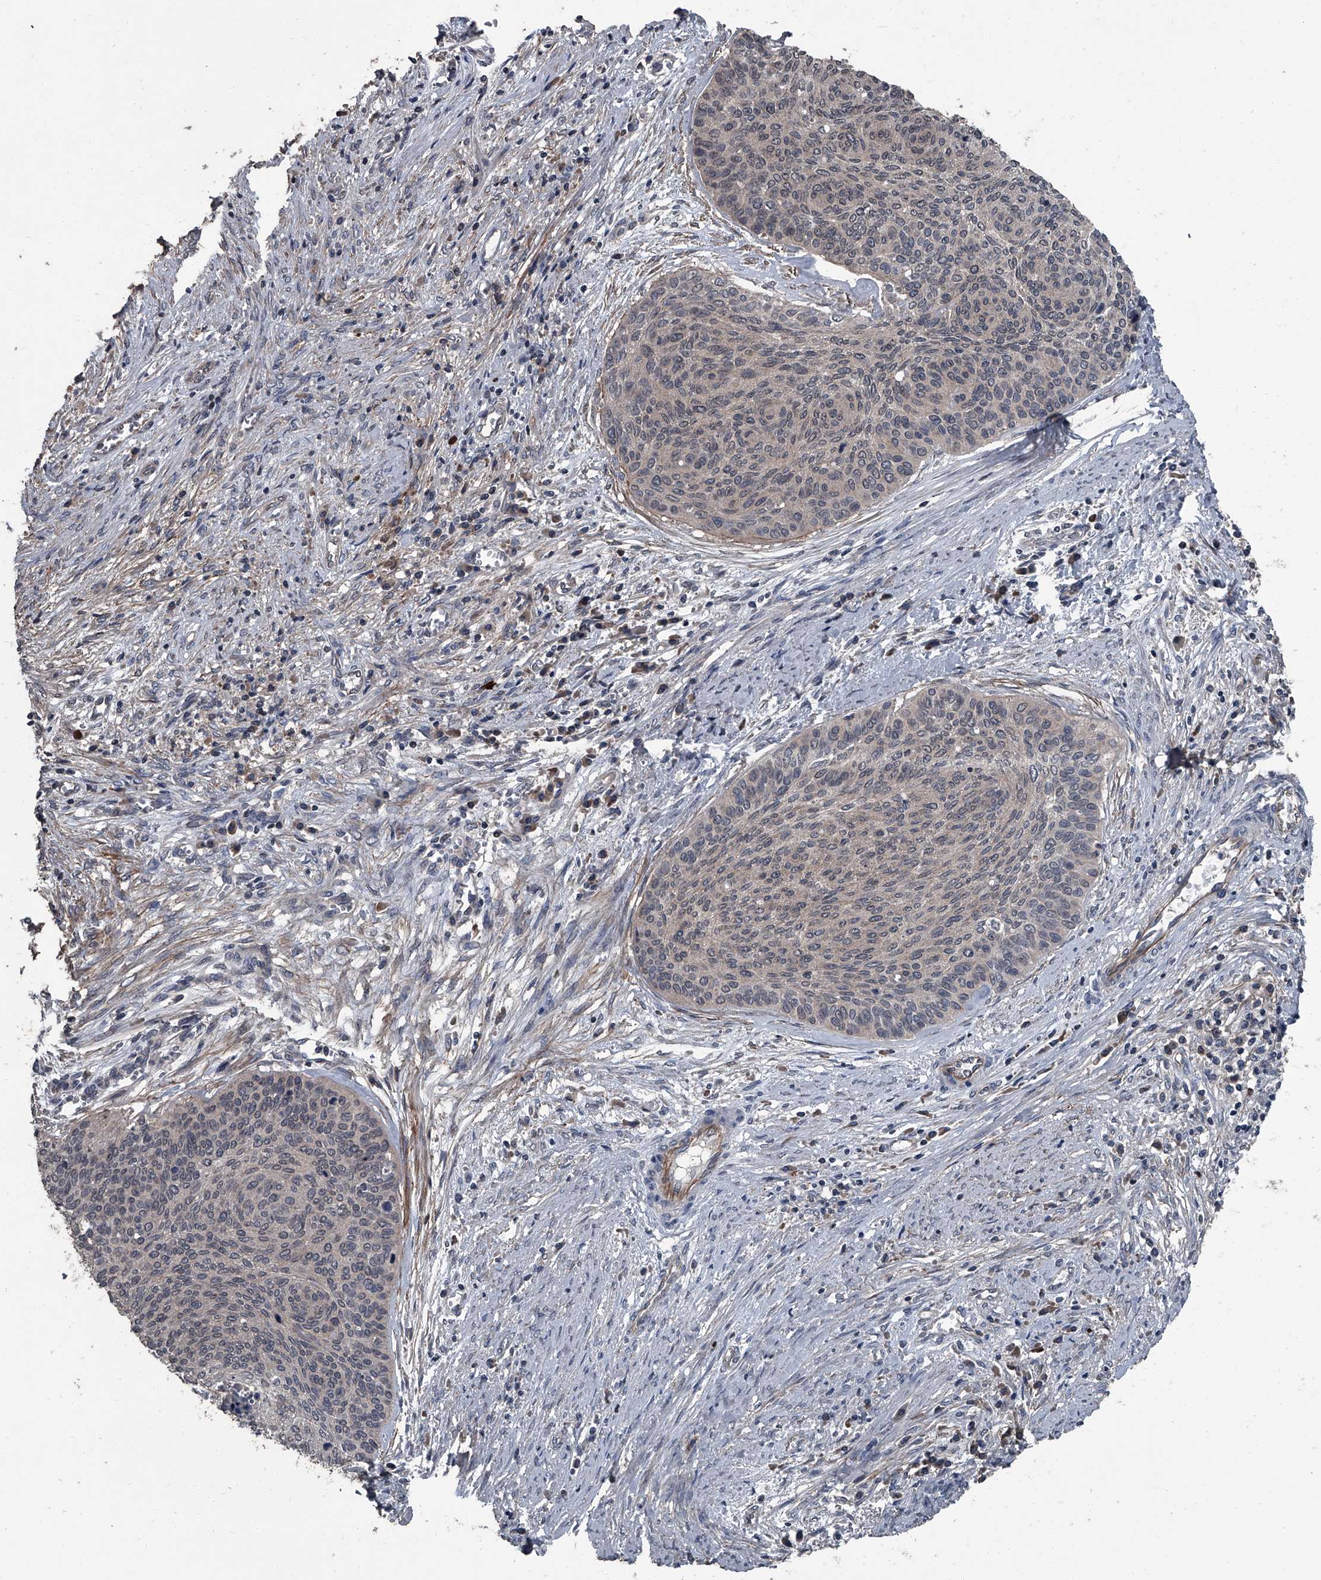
{"staining": {"intensity": "weak", "quantity": "25%-75%", "location": "nuclear"}, "tissue": "cervical cancer", "cell_type": "Tumor cells", "image_type": "cancer", "snomed": [{"axis": "morphology", "description": "Squamous cell carcinoma, NOS"}, {"axis": "topography", "description": "Cervix"}], "caption": "Cervical cancer stained with IHC displays weak nuclear staining in approximately 25%-75% of tumor cells. (IHC, brightfield microscopy, high magnification).", "gene": "OARD1", "patient": {"sex": "female", "age": 55}}